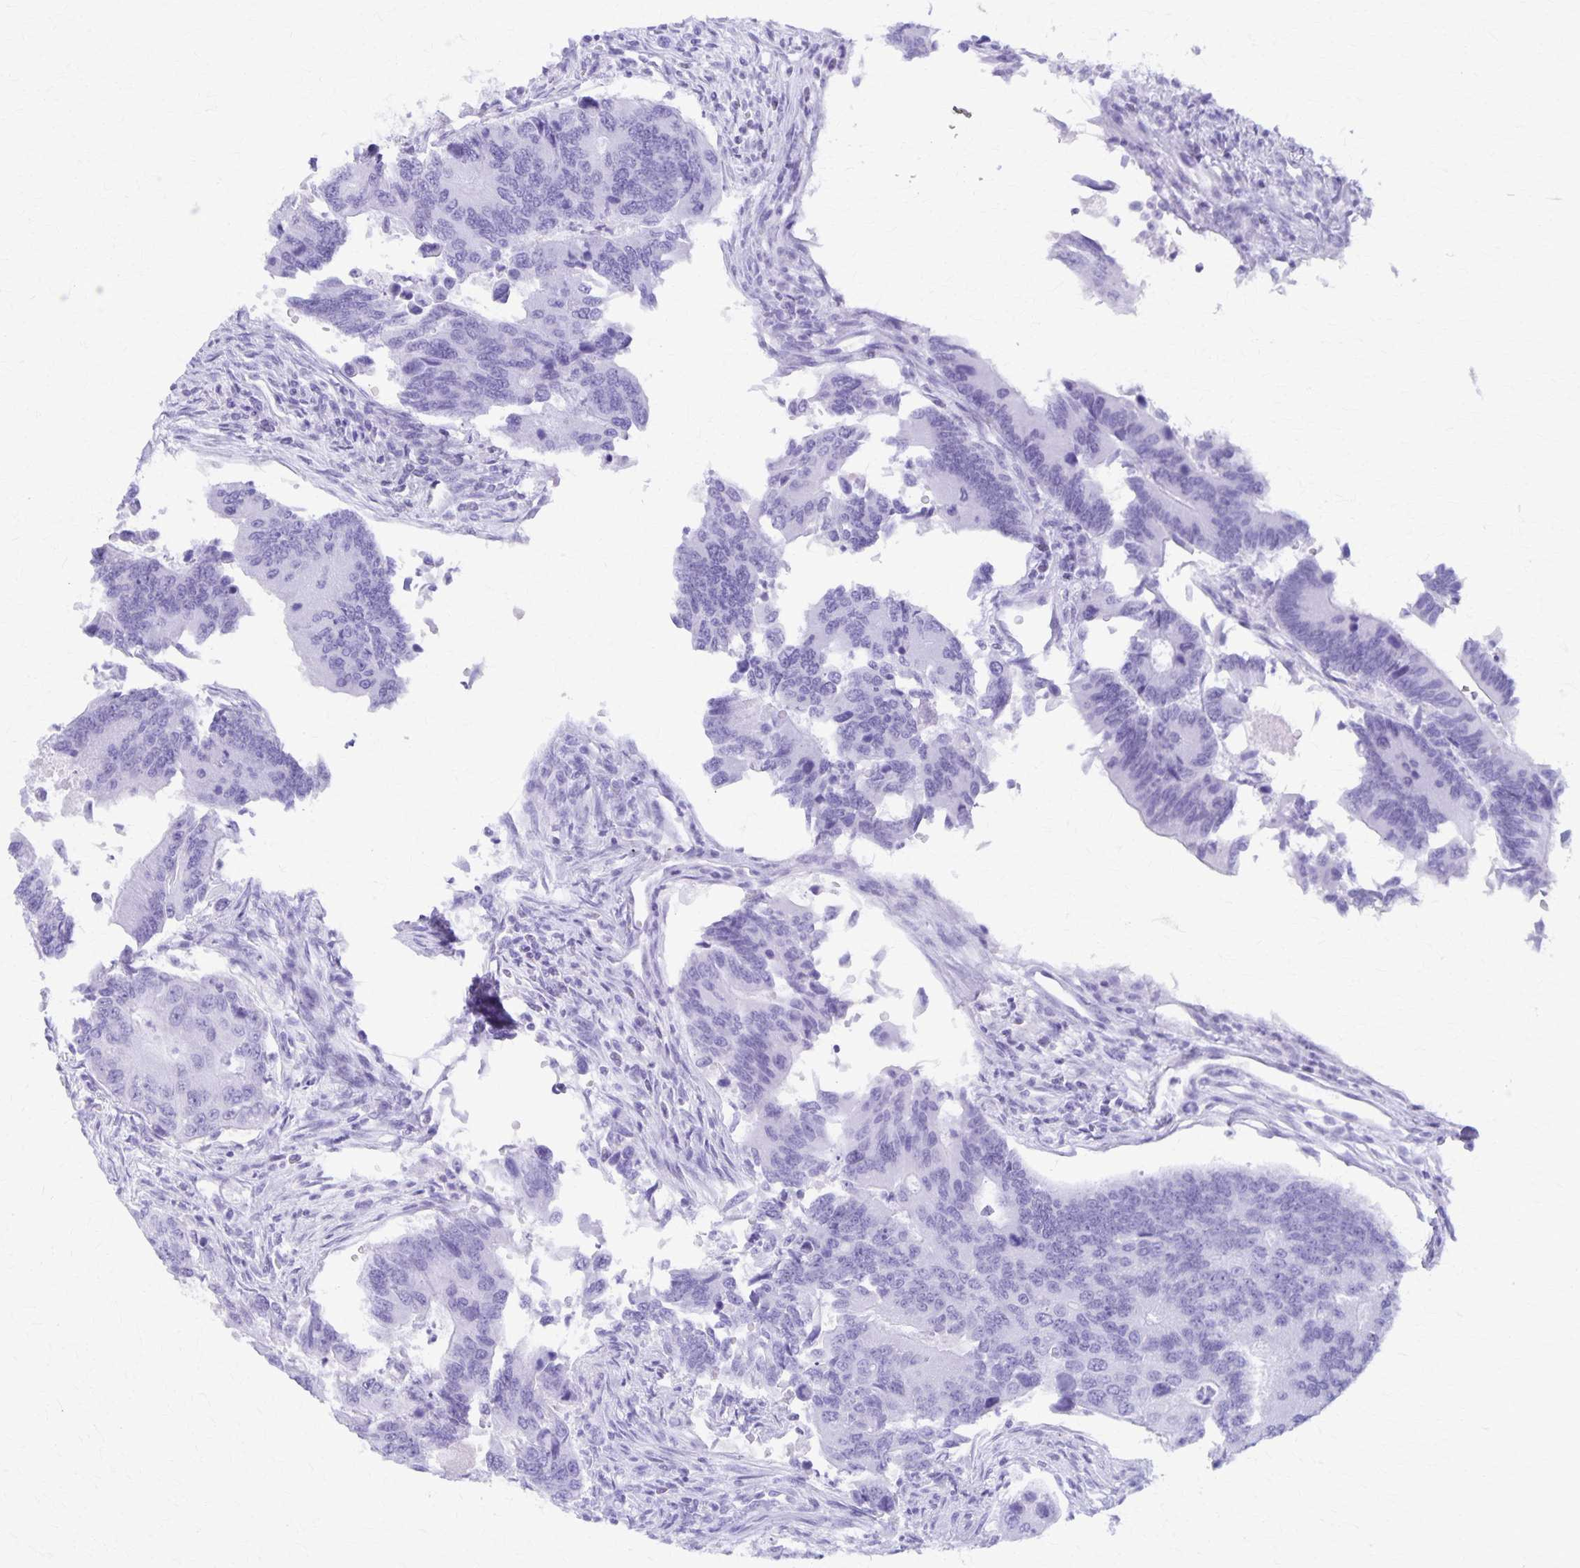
{"staining": {"intensity": "negative", "quantity": "none", "location": "none"}, "tissue": "colorectal cancer", "cell_type": "Tumor cells", "image_type": "cancer", "snomed": [{"axis": "morphology", "description": "Adenocarcinoma, NOS"}, {"axis": "topography", "description": "Colon"}], "caption": "Micrograph shows no significant protein positivity in tumor cells of colorectal cancer.", "gene": "DEFA5", "patient": {"sex": "female", "age": 67}}